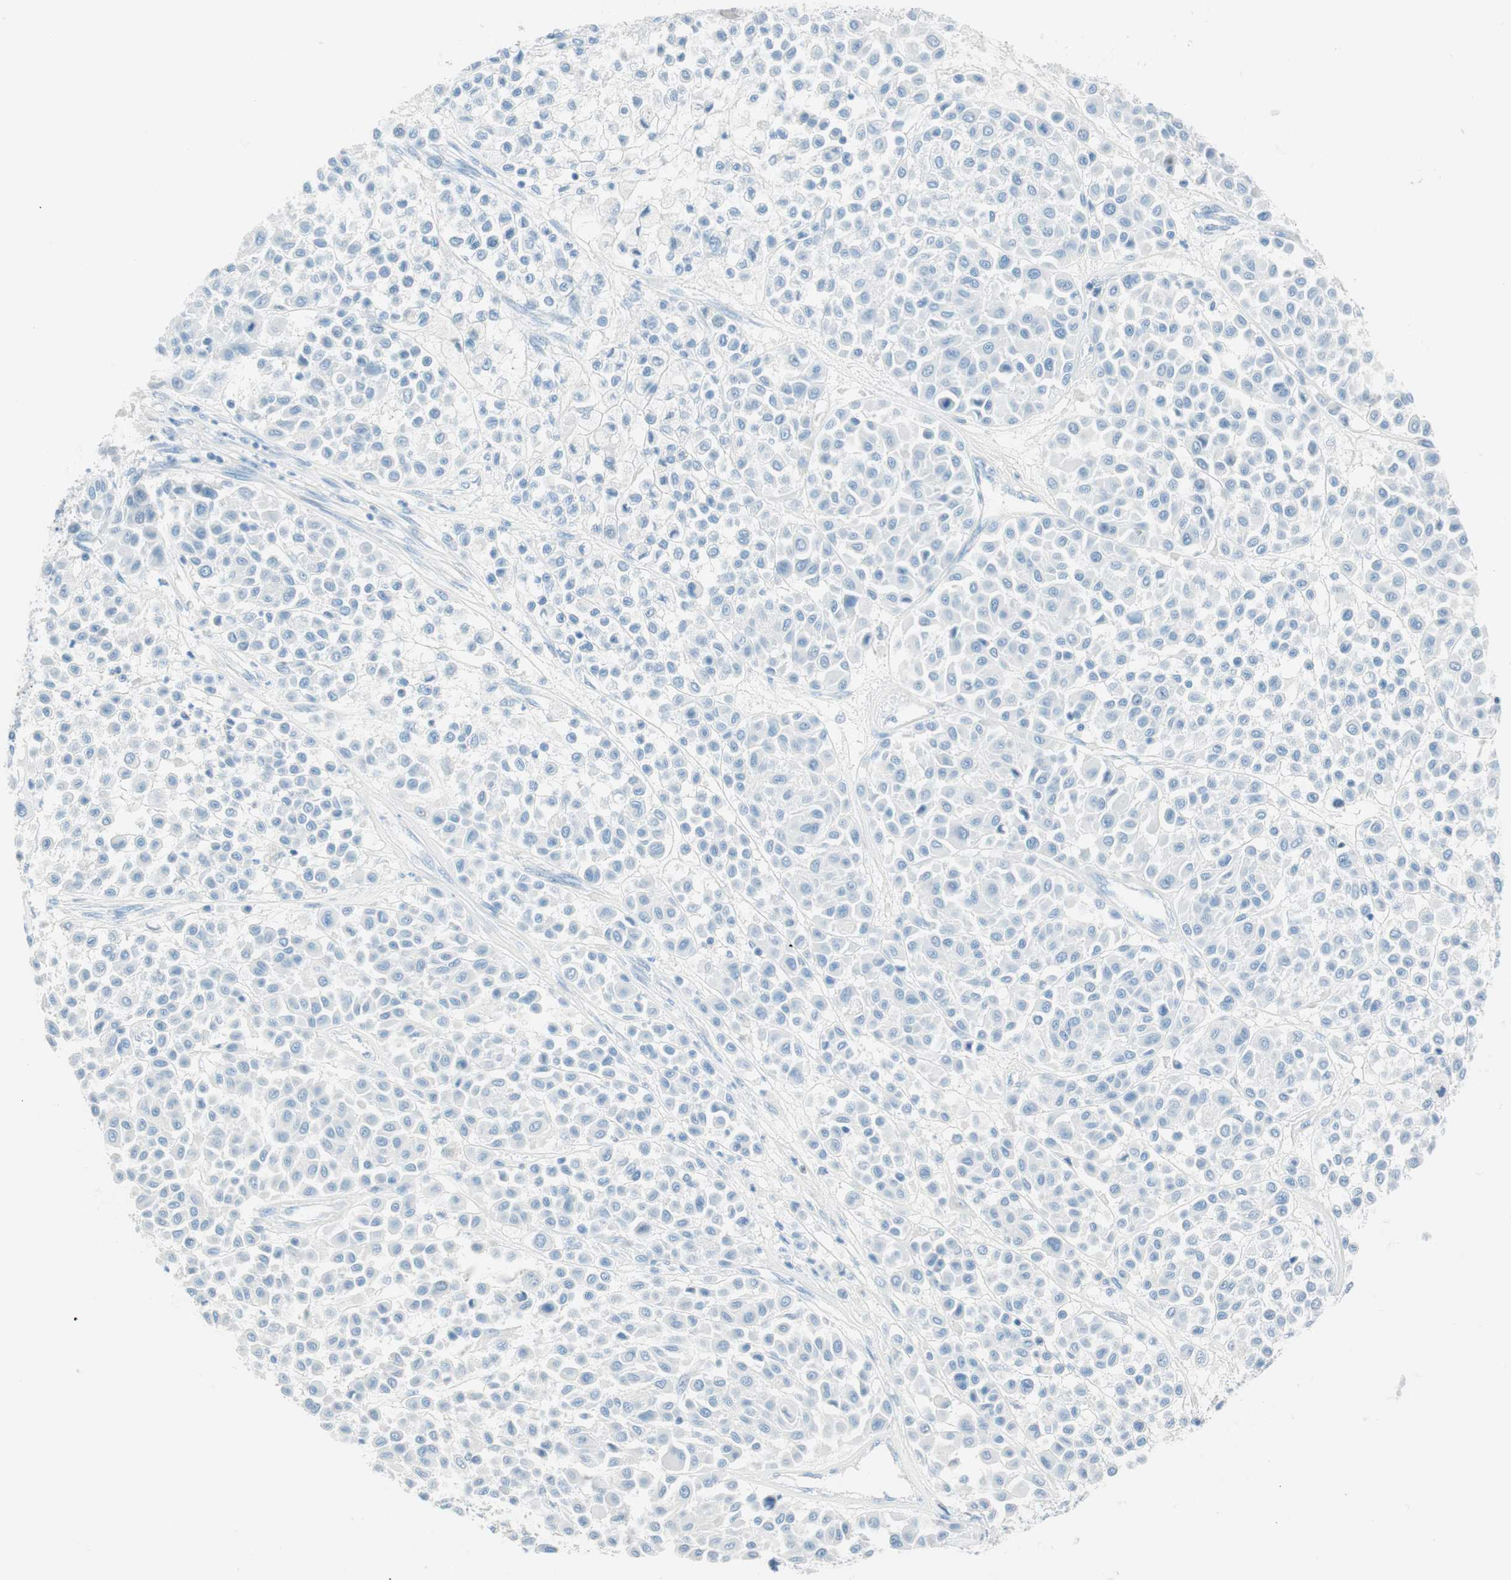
{"staining": {"intensity": "negative", "quantity": "none", "location": "none"}, "tissue": "melanoma", "cell_type": "Tumor cells", "image_type": "cancer", "snomed": [{"axis": "morphology", "description": "Malignant melanoma, Metastatic site"}, {"axis": "topography", "description": "Soft tissue"}], "caption": "Immunohistochemical staining of malignant melanoma (metastatic site) demonstrates no significant expression in tumor cells. The staining is performed using DAB brown chromogen with nuclei counter-stained in using hematoxylin.", "gene": "TNFRSF13C", "patient": {"sex": "male", "age": 41}}